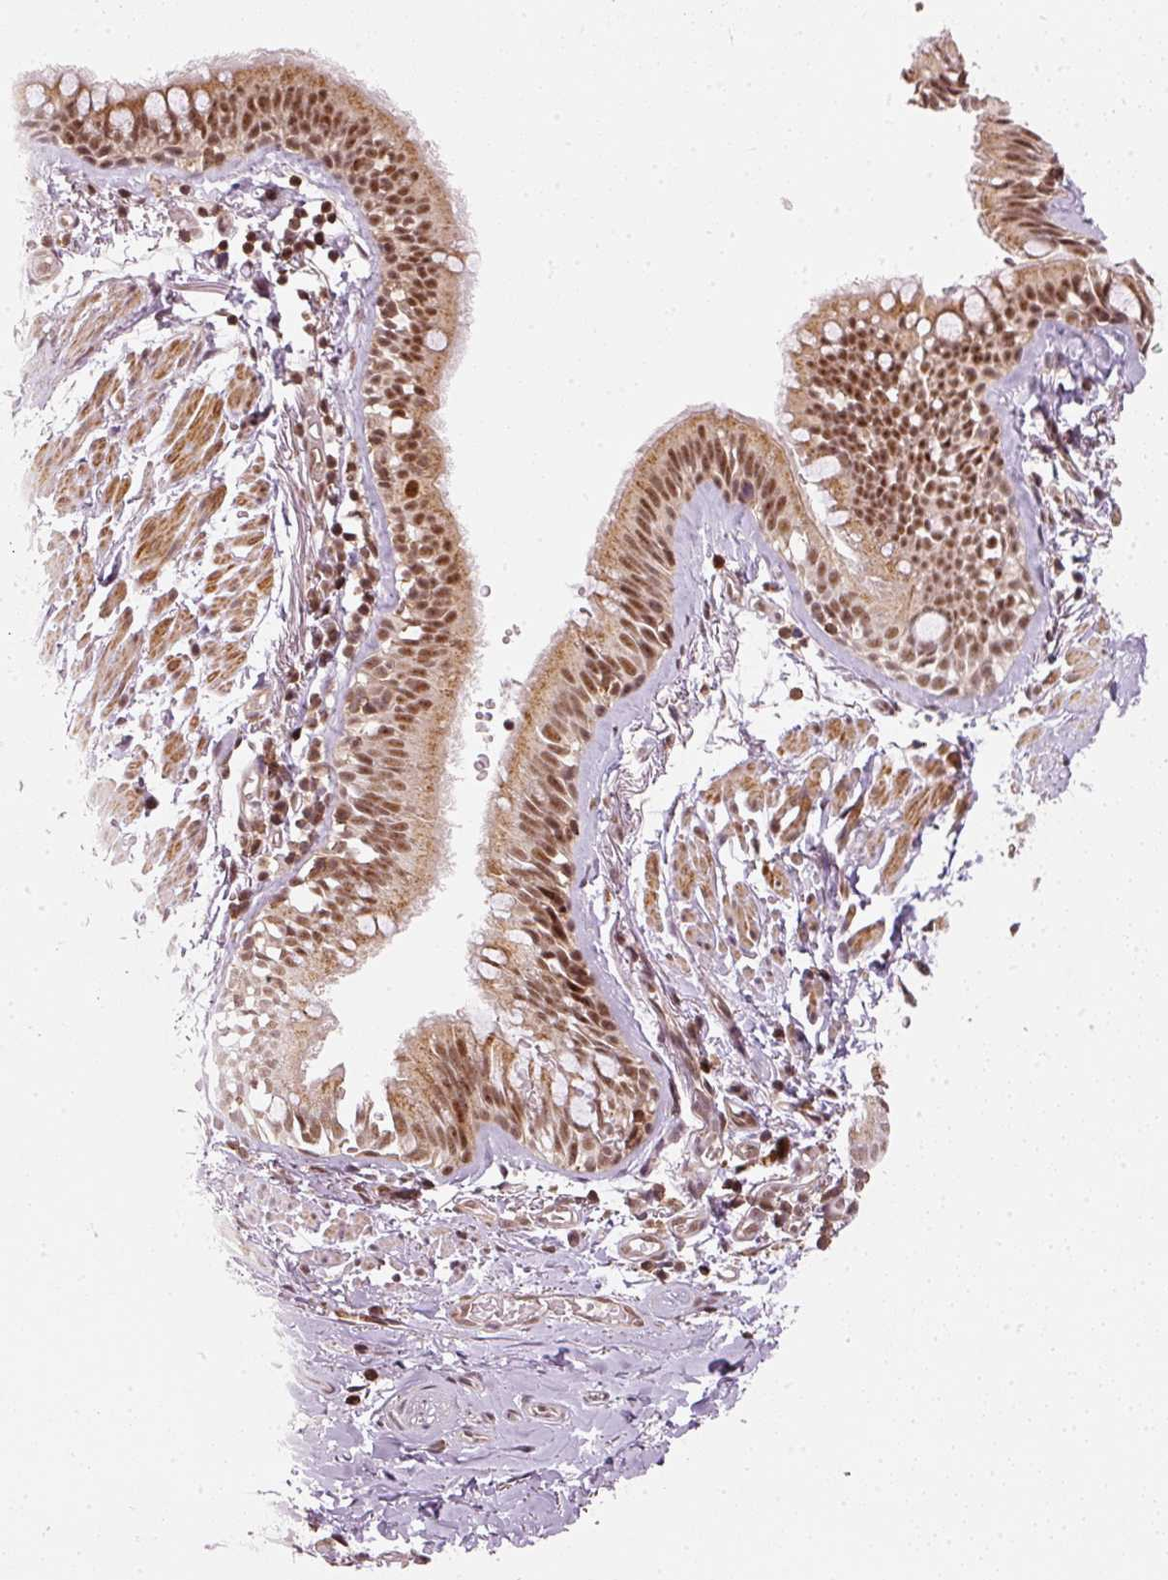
{"staining": {"intensity": "moderate", "quantity": ">75%", "location": "cytoplasmic/membranous,nuclear"}, "tissue": "bronchus", "cell_type": "Respiratory epithelial cells", "image_type": "normal", "snomed": [{"axis": "morphology", "description": "Normal tissue, NOS"}, {"axis": "topography", "description": "Bronchus"}], "caption": "This image reveals IHC staining of unremarkable bronchus, with medium moderate cytoplasmic/membranous,nuclear staining in approximately >75% of respiratory epithelial cells.", "gene": "THOC6", "patient": {"sex": "male", "age": 67}}